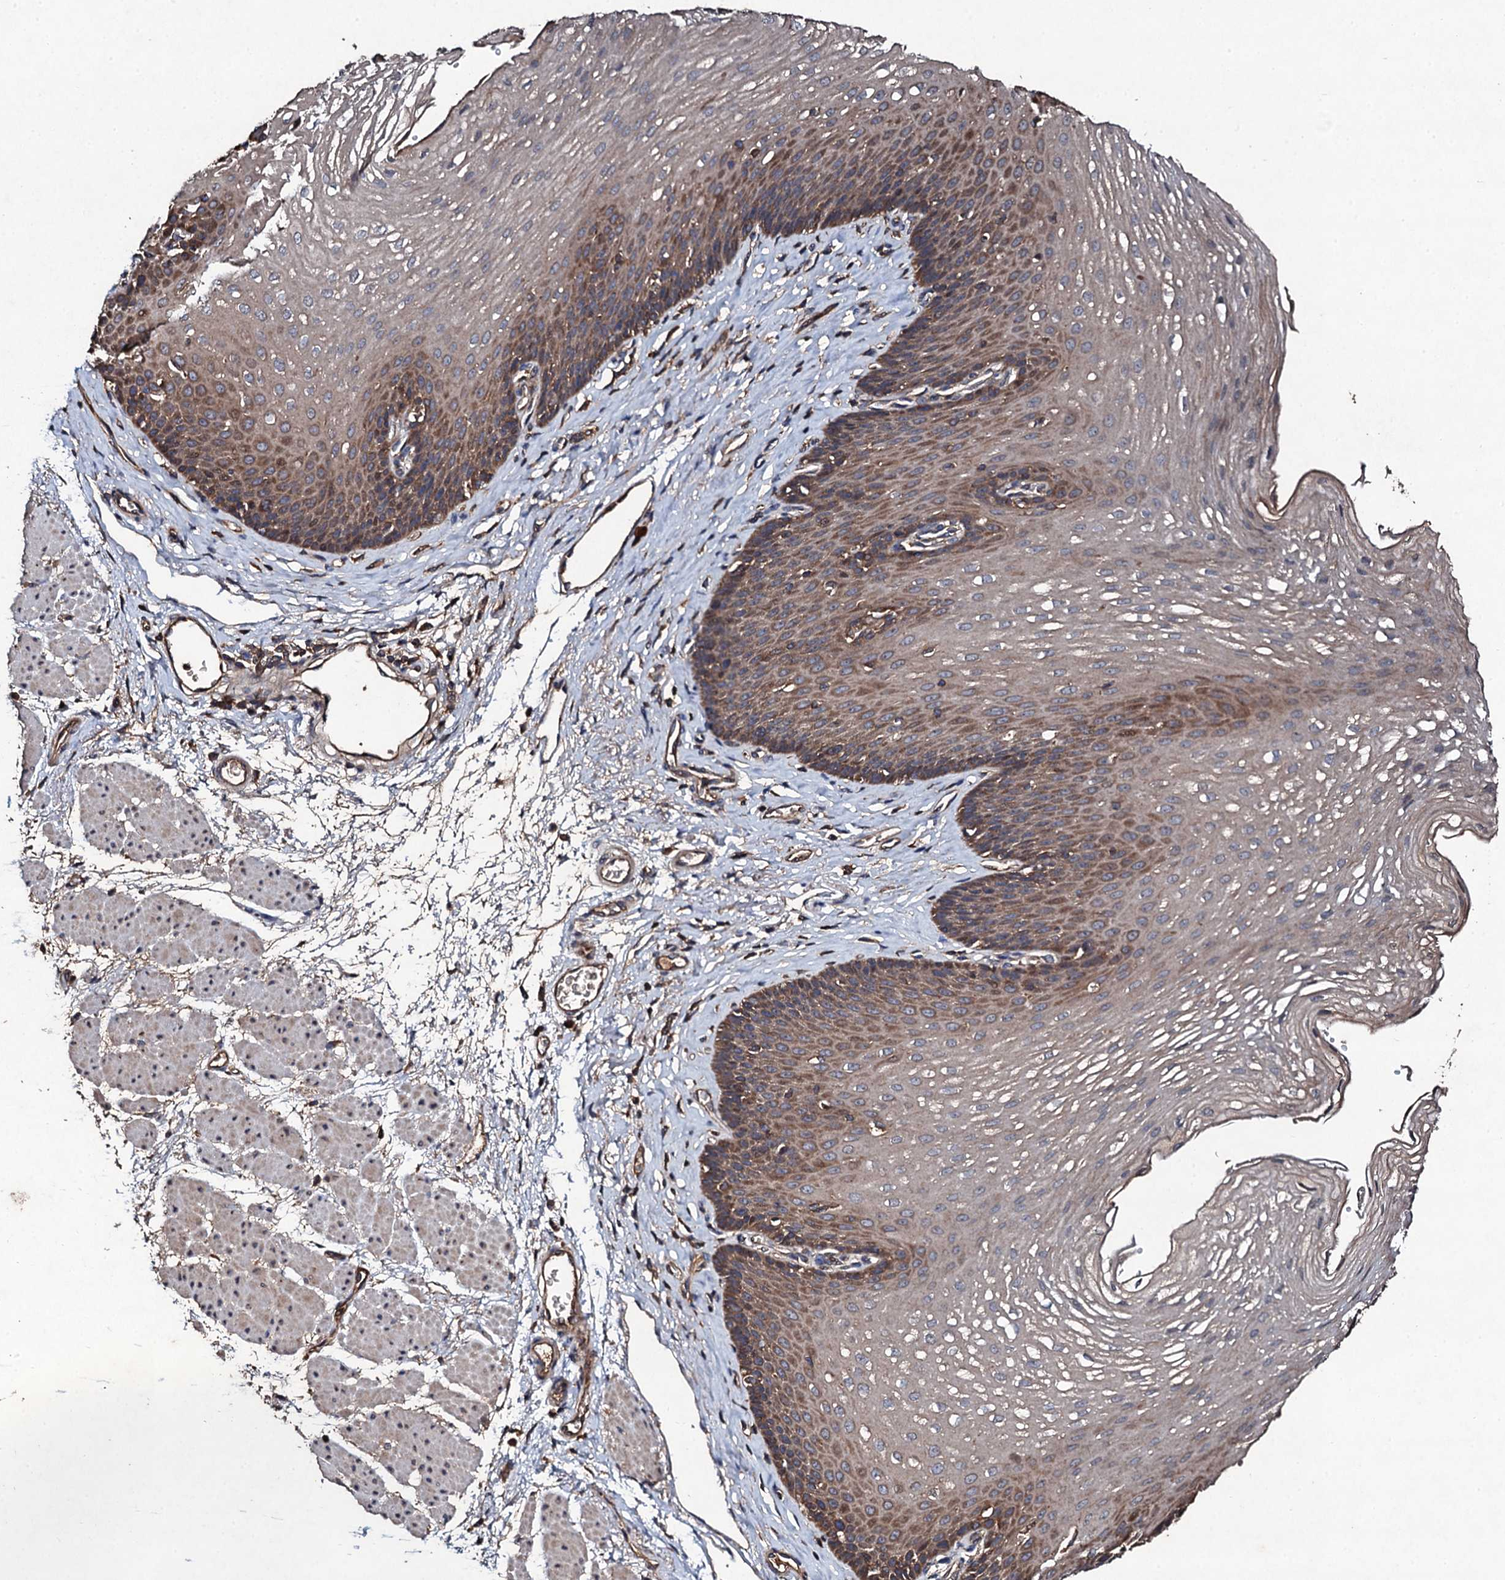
{"staining": {"intensity": "moderate", "quantity": "25%-75%", "location": "cytoplasmic/membranous"}, "tissue": "esophagus", "cell_type": "Squamous epithelial cells", "image_type": "normal", "snomed": [{"axis": "morphology", "description": "Normal tissue, NOS"}, {"axis": "topography", "description": "Esophagus"}], "caption": "High-power microscopy captured an IHC micrograph of unremarkable esophagus, revealing moderate cytoplasmic/membranous staining in approximately 25%-75% of squamous epithelial cells. (DAB IHC with brightfield microscopy, high magnification).", "gene": "KERA", "patient": {"sex": "female", "age": 66}}